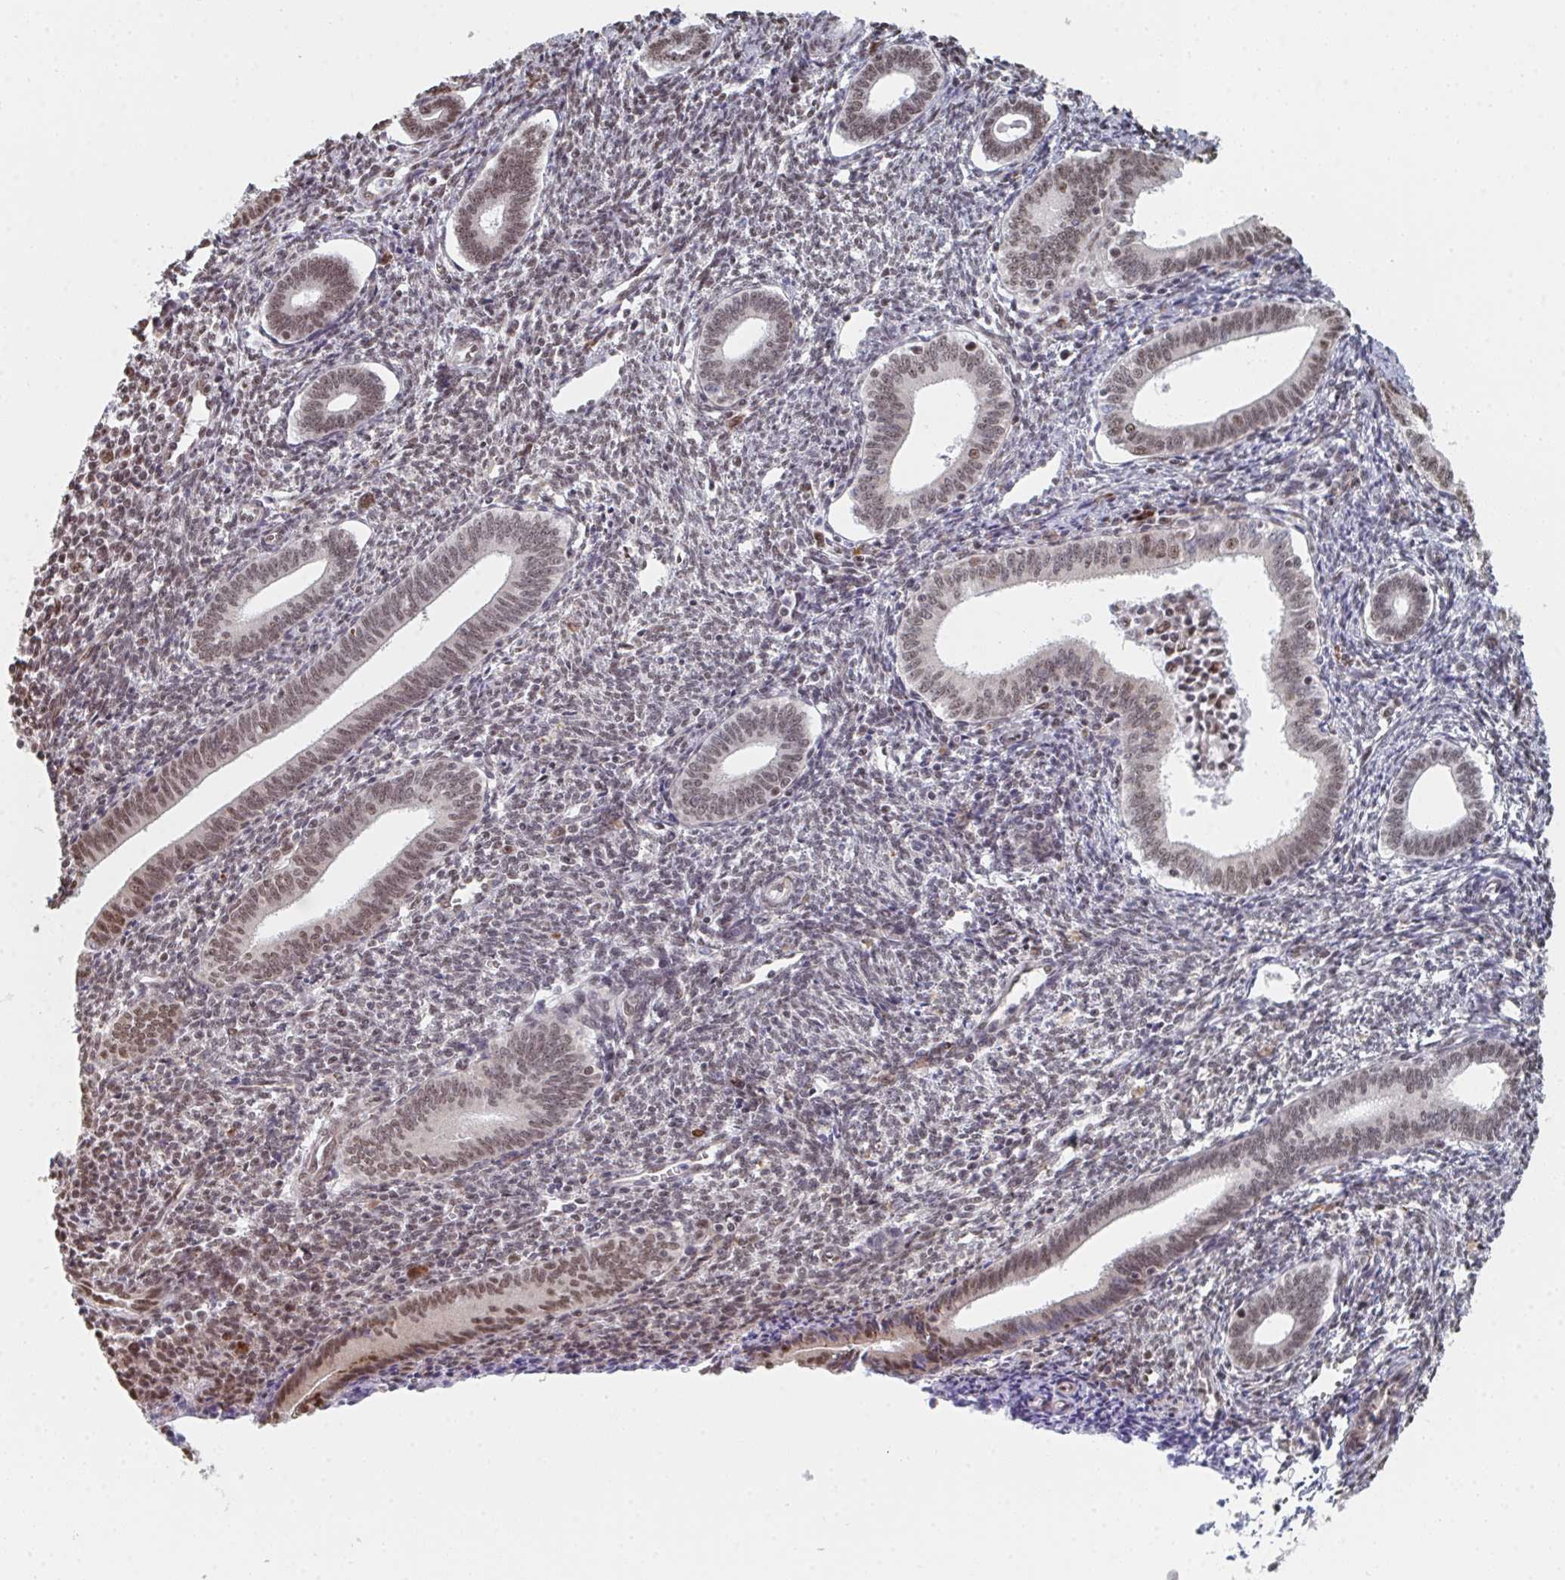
{"staining": {"intensity": "moderate", "quantity": "<25%", "location": "nuclear"}, "tissue": "endometrium", "cell_type": "Cells in endometrial stroma", "image_type": "normal", "snomed": [{"axis": "morphology", "description": "Normal tissue, NOS"}, {"axis": "topography", "description": "Endometrium"}], "caption": "High-power microscopy captured an immunohistochemistry micrograph of benign endometrium, revealing moderate nuclear staining in about <25% of cells in endometrial stroma.", "gene": "MBNL1", "patient": {"sex": "female", "age": 41}}